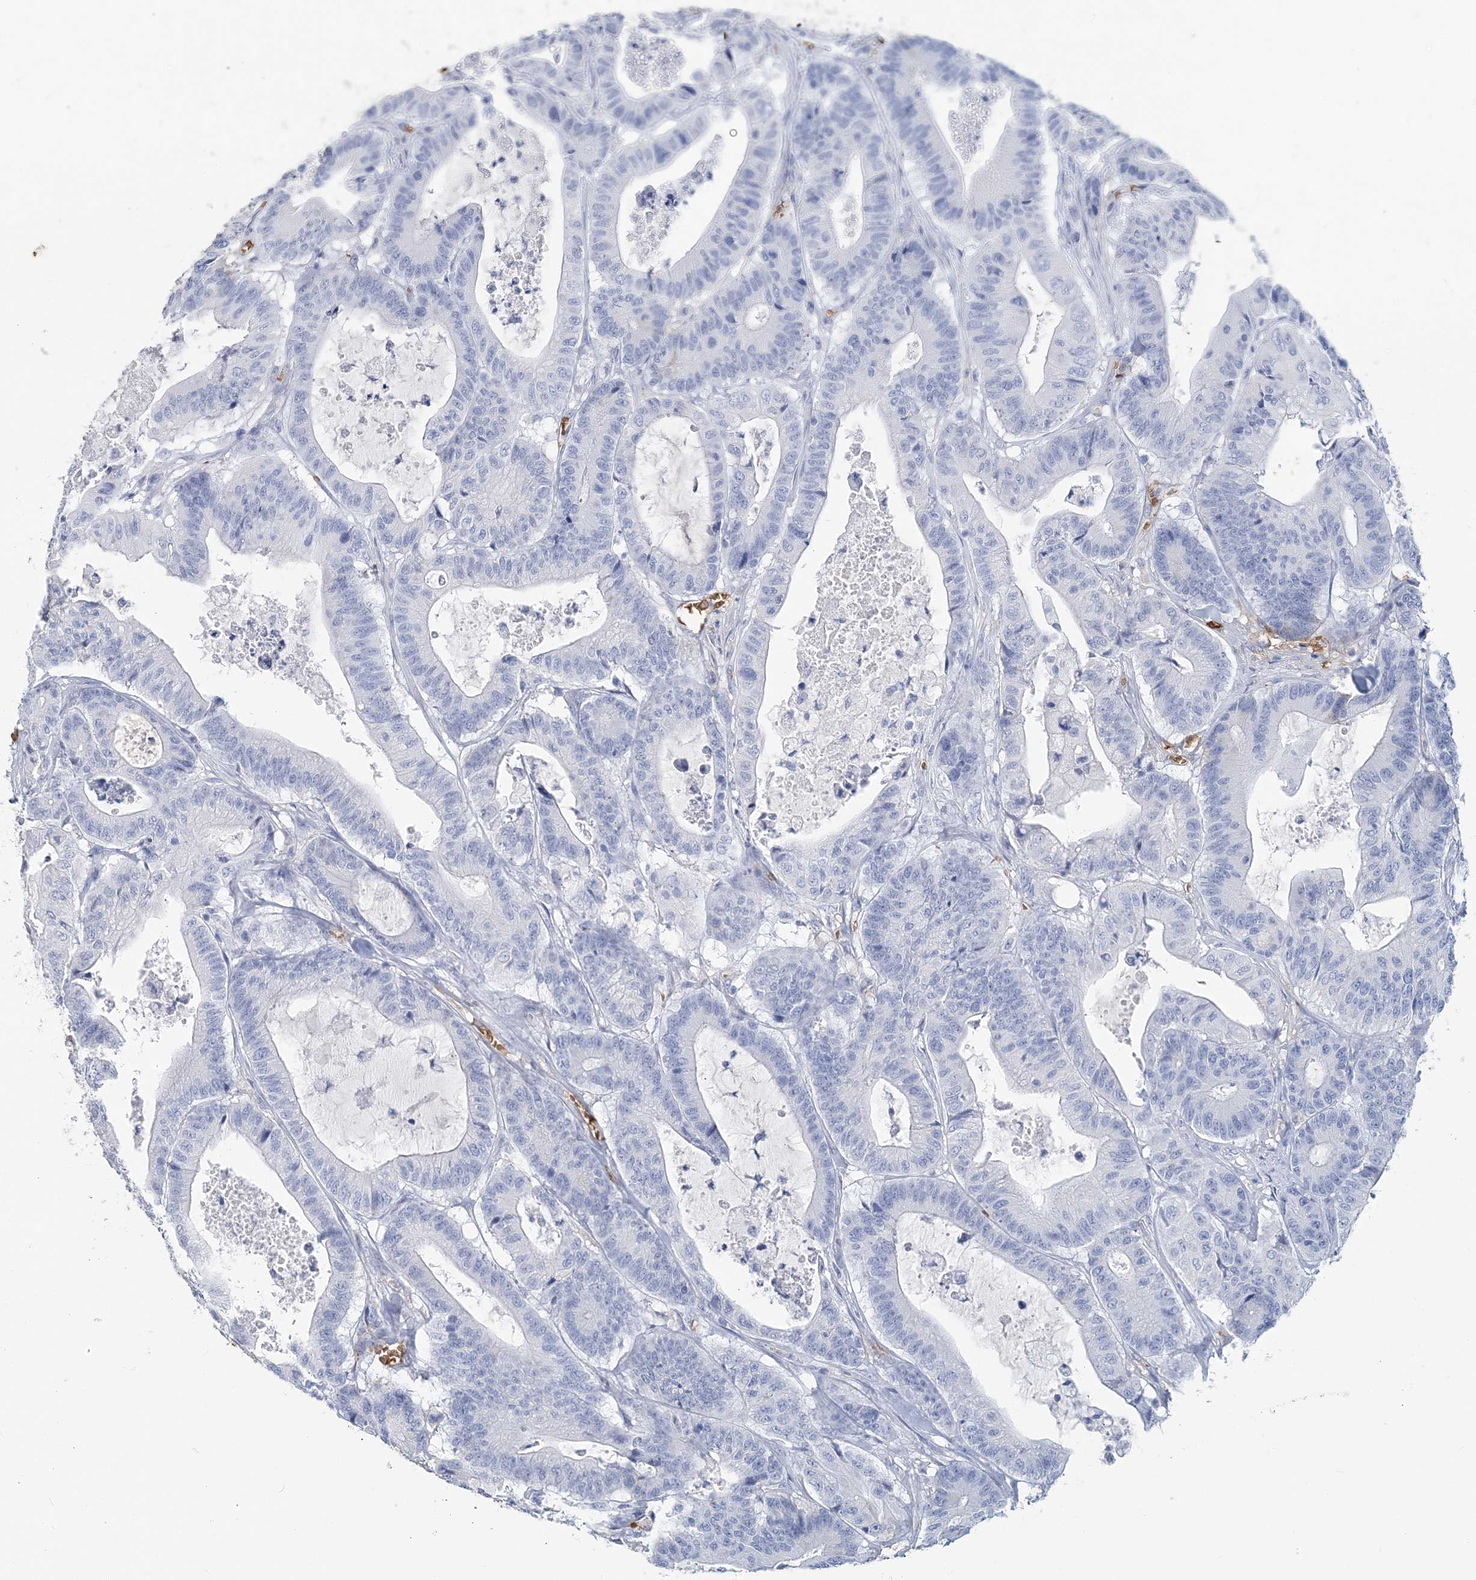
{"staining": {"intensity": "negative", "quantity": "none", "location": "none"}, "tissue": "colorectal cancer", "cell_type": "Tumor cells", "image_type": "cancer", "snomed": [{"axis": "morphology", "description": "Adenocarcinoma, NOS"}, {"axis": "topography", "description": "Colon"}], "caption": "A high-resolution image shows IHC staining of adenocarcinoma (colorectal), which exhibits no significant expression in tumor cells.", "gene": "HBD", "patient": {"sex": "female", "age": 84}}